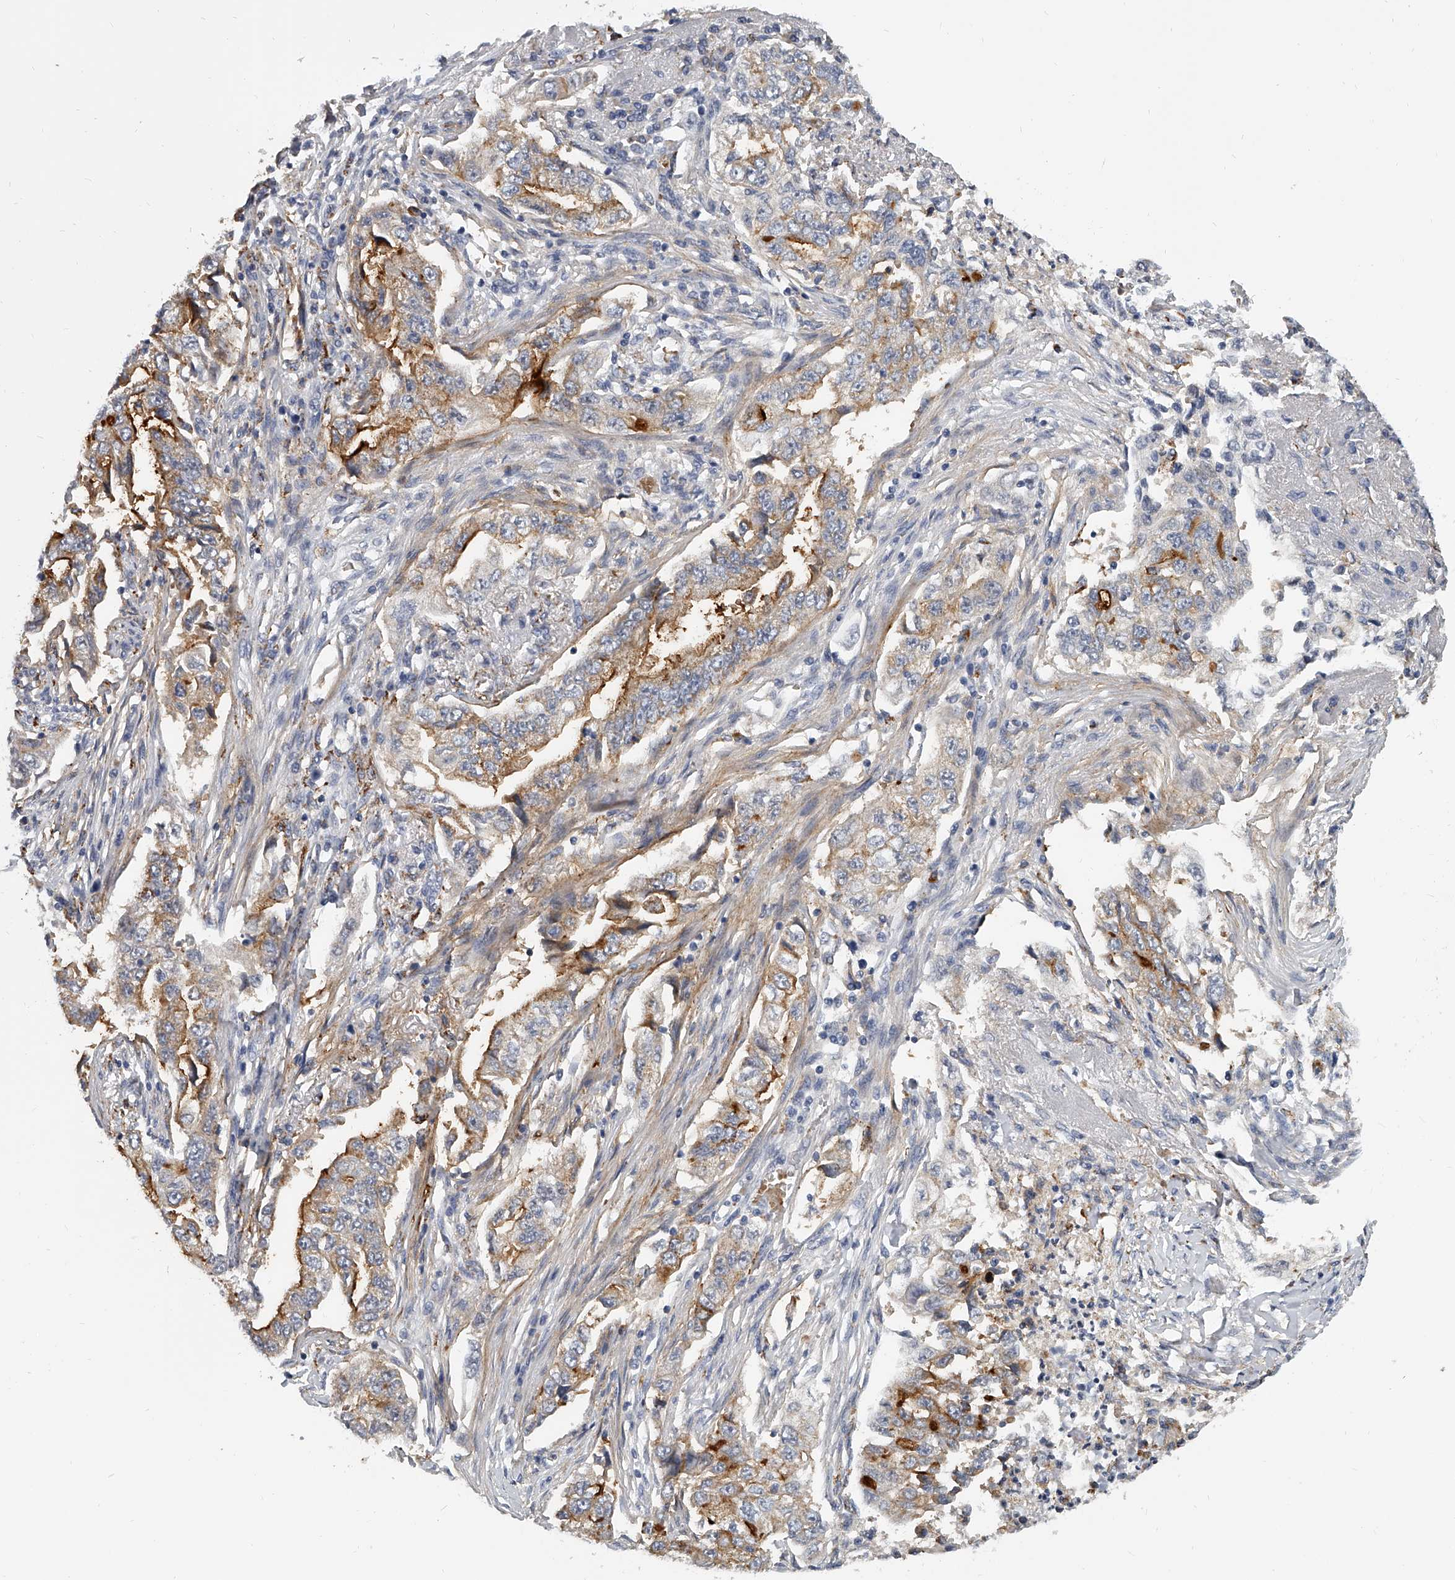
{"staining": {"intensity": "moderate", "quantity": "25%-75%", "location": "cytoplasmic/membranous"}, "tissue": "lung cancer", "cell_type": "Tumor cells", "image_type": "cancer", "snomed": [{"axis": "morphology", "description": "Adenocarcinoma, NOS"}, {"axis": "topography", "description": "Lung"}], "caption": "Human lung adenocarcinoma stained with a brown dye reveals moderate cytoplasmic/membranous positive positivity in about 25%-75% of tumor cells.", "gene": "KLHL7", "patient": {"sex": "female", "age": 51}}